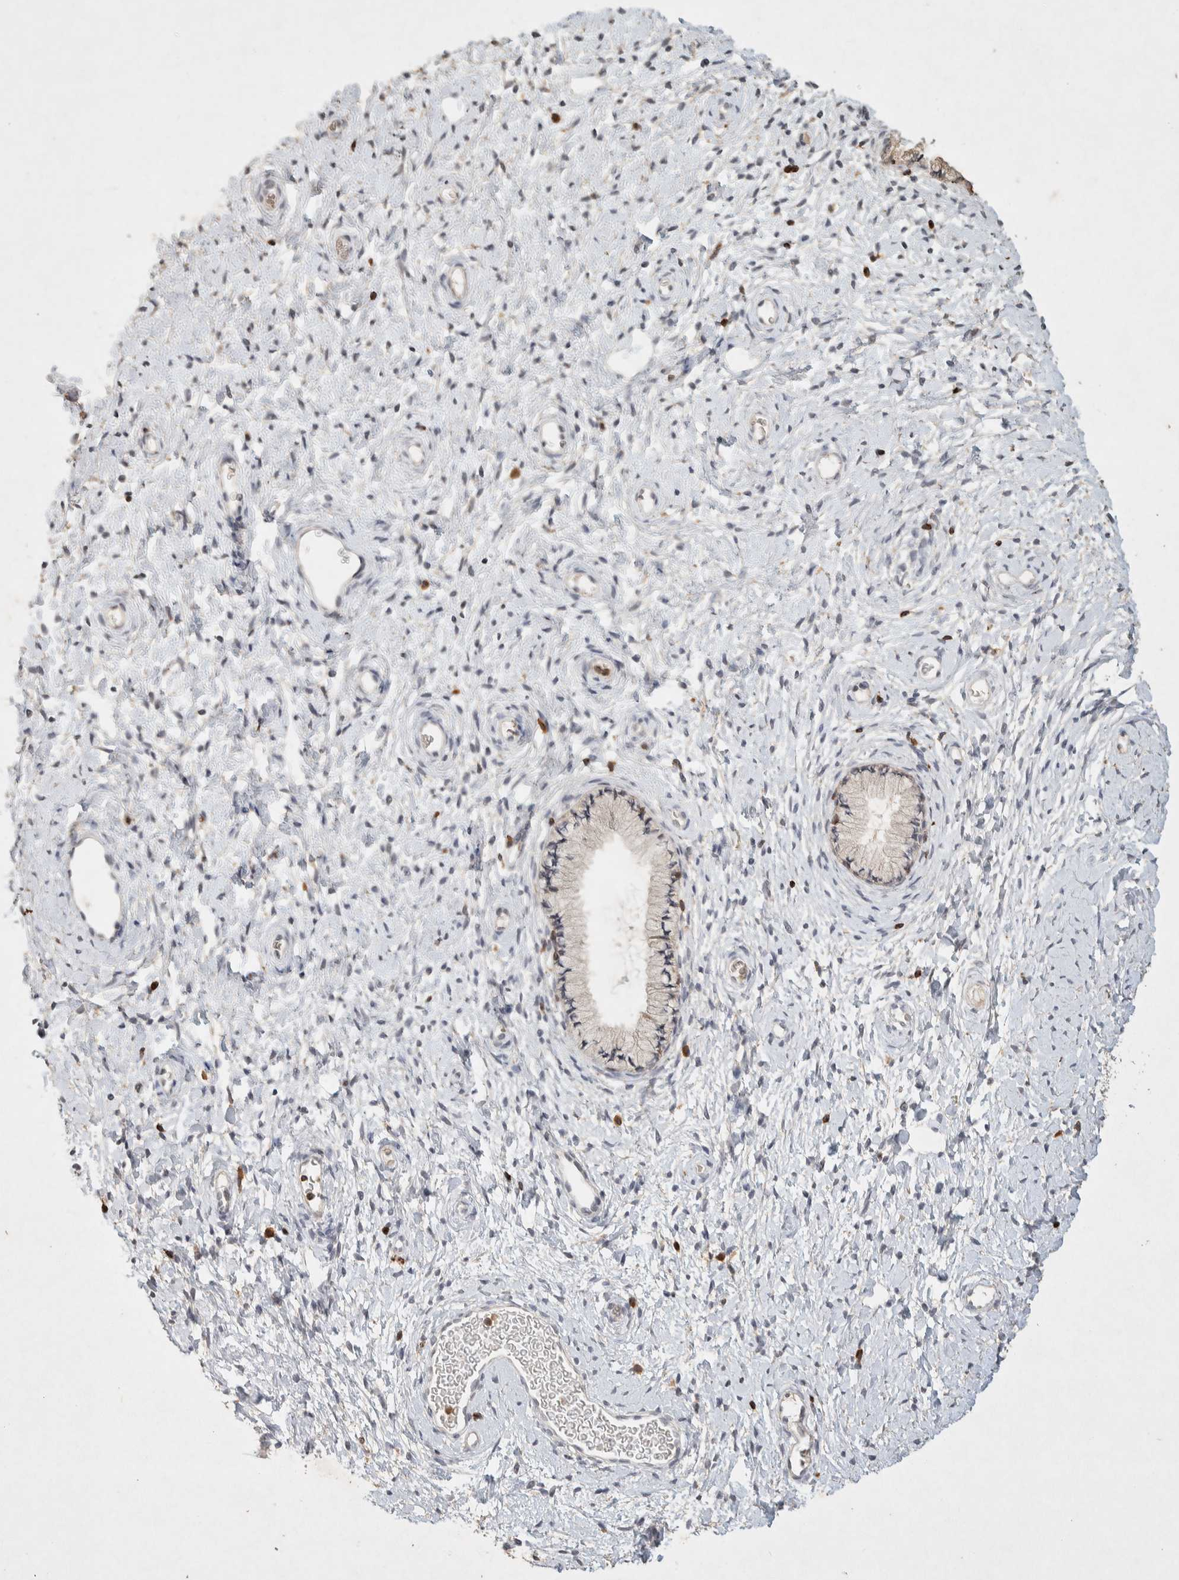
{"staining": {"intensity": "negative", "quantity": "none", "location": "none"}, "tissue": "cervix", "cell_type": "Glandular cells", "image_type": "normal", "snomed": [{"axis": "morphology", "description": "Normal tissue, NOS"}, {"axis": "topography", "description": "Cervix"}], "caption": "Glandular cells show no significant expression in benign cervix.", "gene": "RAC2", "patient": {"sex": "female", "age": 72}}